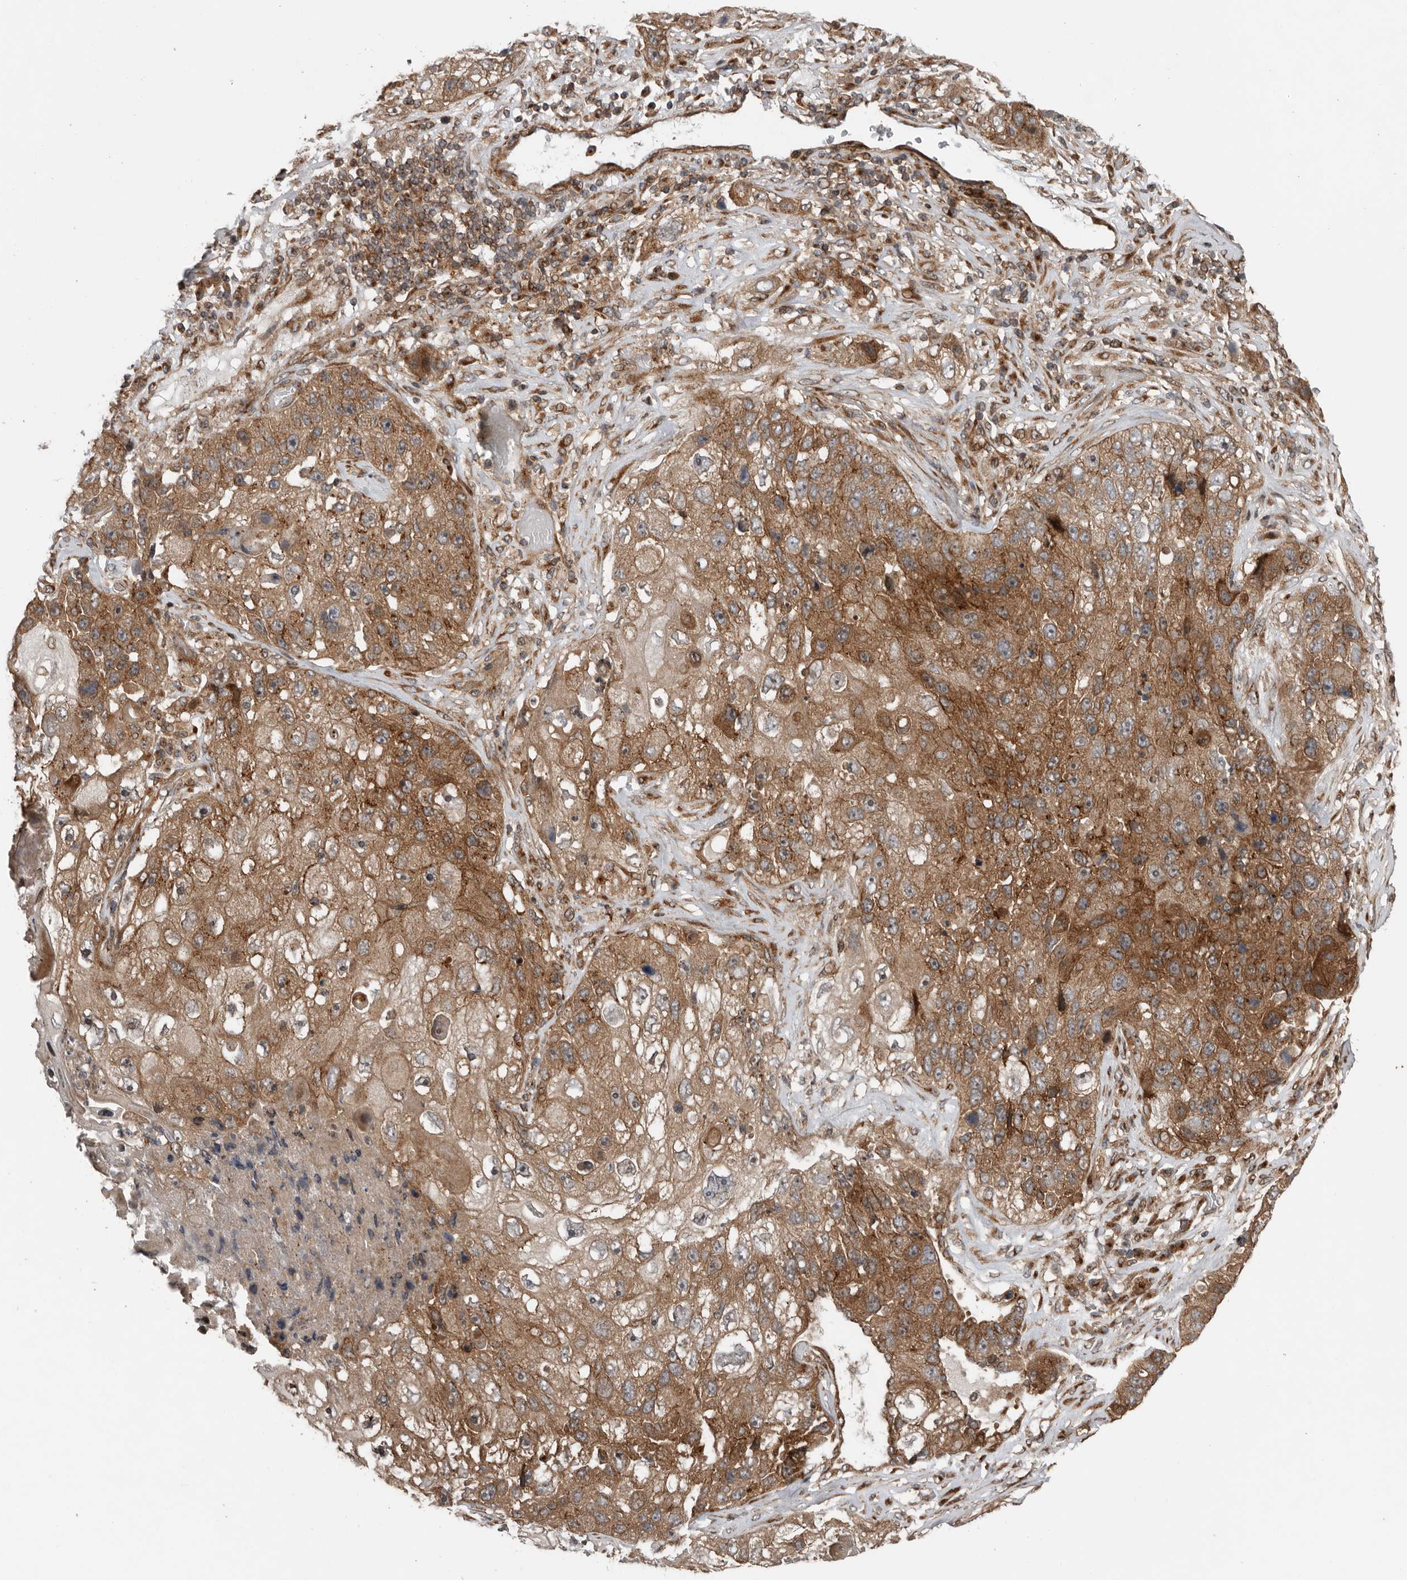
{"staining": {"intensity": "moderate", "quantity": ">75%", "location": "cytoplasmic/membranous"}, "tissue": "lung cancer", "cell_type": "Tumor cells", "image_type": "cancer", "snomed": [{"axis": "morphology", "description": "Squamous cell carcinoma, NOS"}, {"axis": "topography", "description": "Lung"}], "caption": "An immunohistochemistry photomicrograph of tumor tissue is shown. Protein staining in brown highlights moderate cytoplasmic/membranous positivity in lung squamous cell carcinoma within tumor cells.", "gene": "CCDC190", "patient": {"sex": "male", "age": 61}}